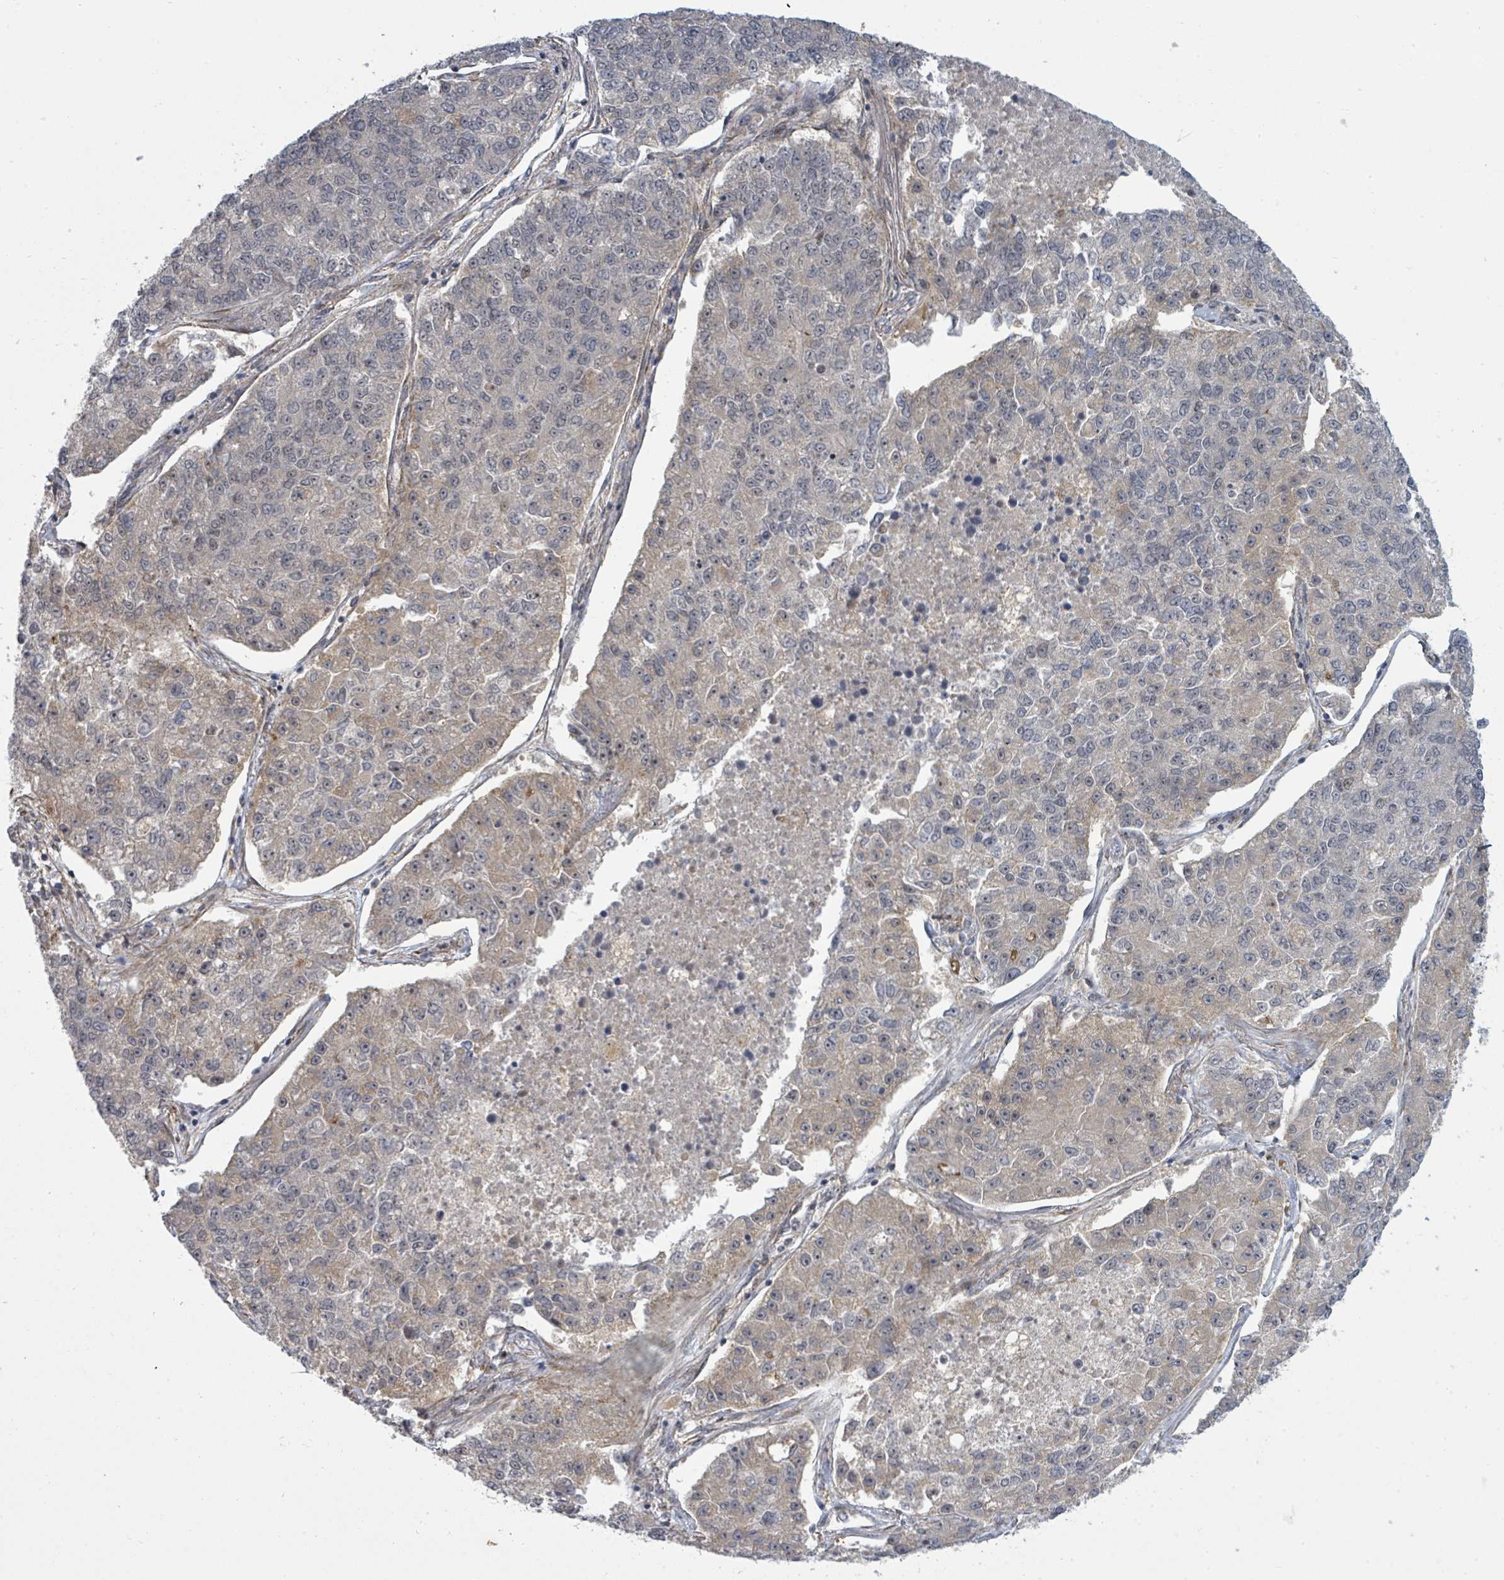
{"staining": {"intensity": "negative", "quantity": "none", "location": "none"}, "tissue": "lung cancer", "cell_type": "Tumor cells", "image_type": "cancer", "snomed": [{"axis": "morphology", "description": "Adenocarcinoma, NOS"}, {"axis": "topography", "description": "Lung"}], "caption": "Tumor cells show no significant protein positivity in adenocarcinoma (lung).", "gene": "PSMG2", "patient": {"sex": "male", "age": 49}}